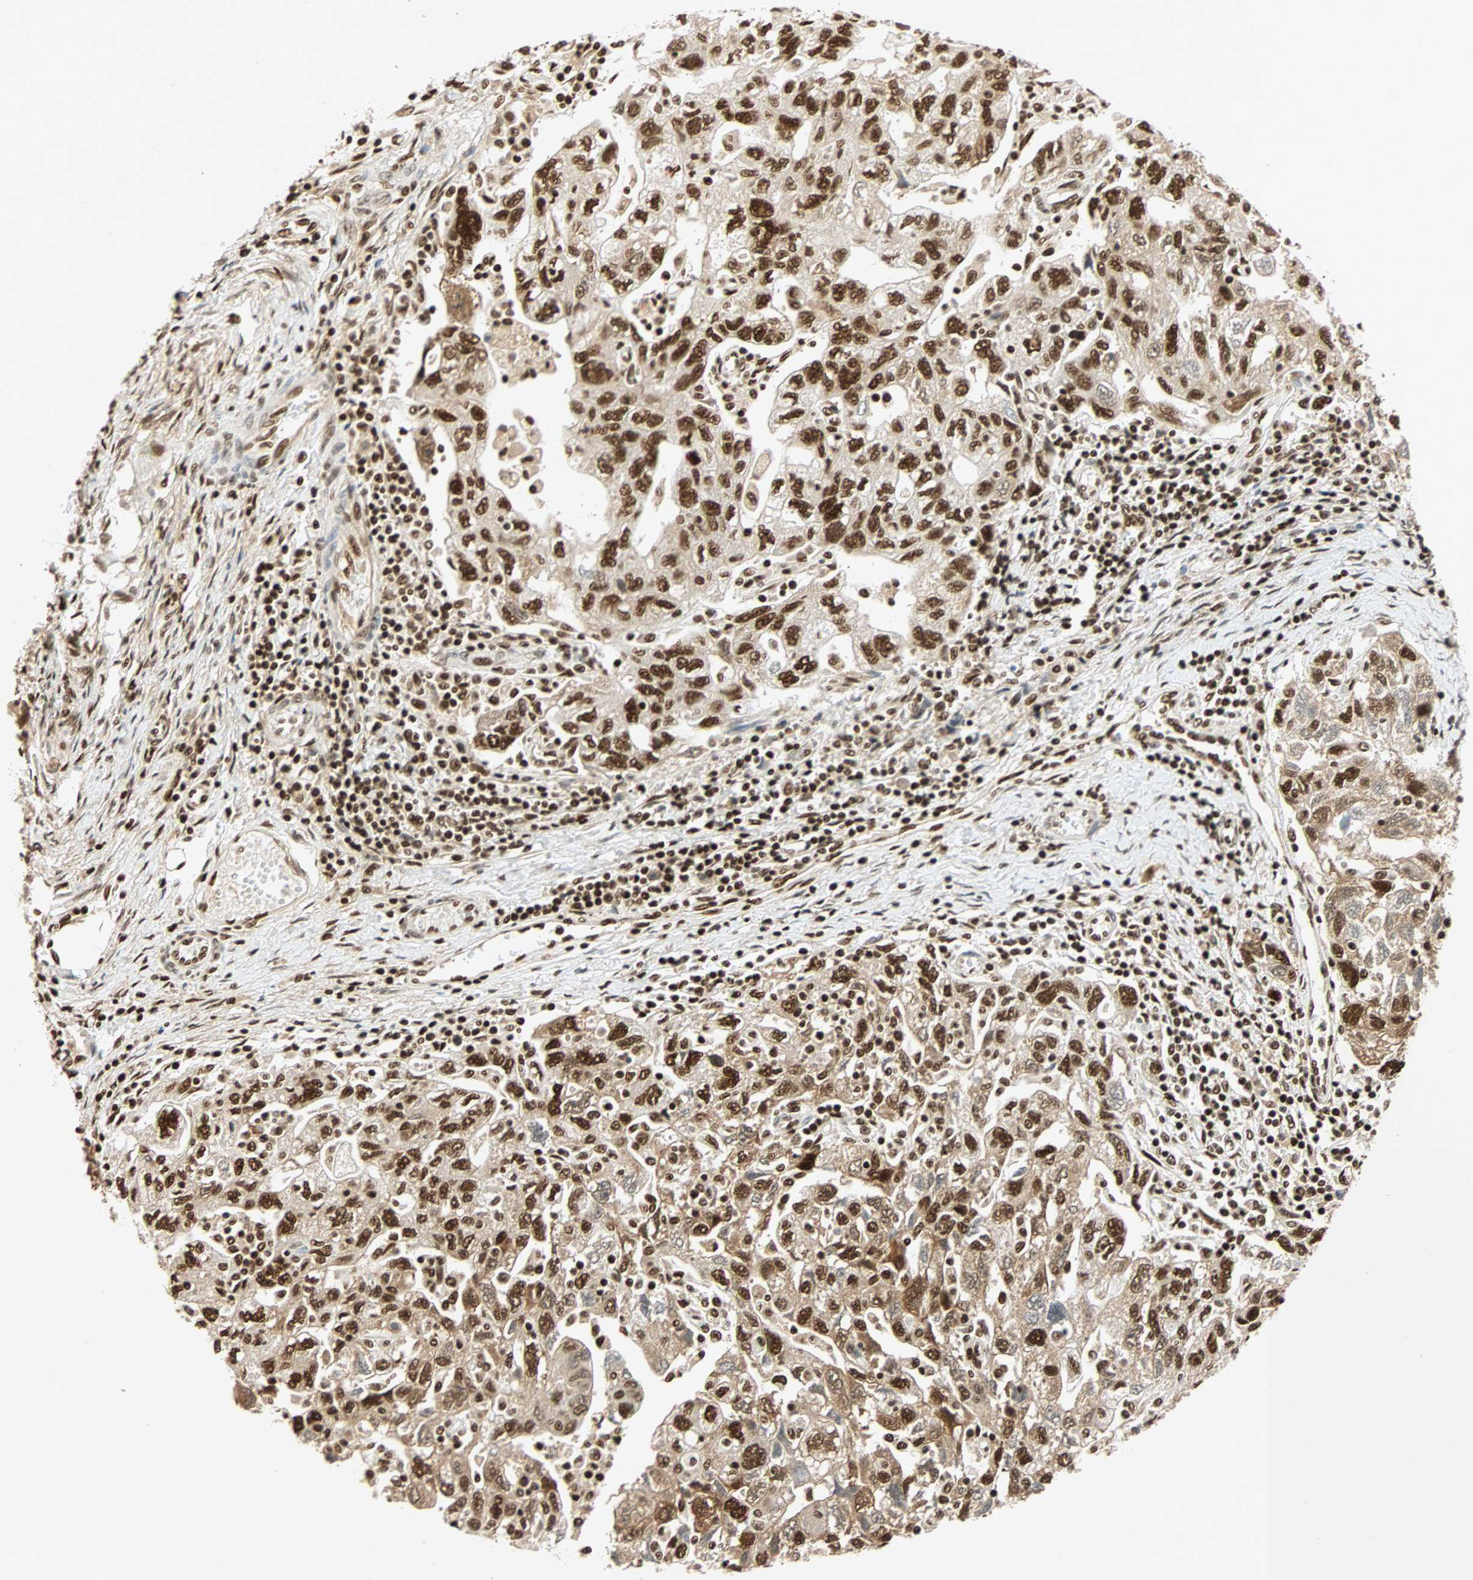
{"staining": {"intensity": "strong", "quantity": ">75%", "location": "cytoplasmic/membranous,nuclear"}, "tissue": "ovarian cancer", "cell_type": "Tumor cells", "image_type": "cancer", "snomed": [{"axis": "morphology", "description": "Carcinoma, NOS"}, {"axis": "morphology", "description": "Cystadenocarcinoma, serous, NOS"}, {"axis": "topography", "description": "Ovary"}], "caption": "Protein staining demonstrates strong cytoplasmic/membranous and nuclear expression in approximately >75% of tumor cells in ovarian cancer. The staining was performed using DAB to visualize the protein expression in brown, while the nuclei were stained in blue with hematoxylin (Magnification: 20x).", "gene": "CDK12", "patient": {"sex": "female", "age": 69}}